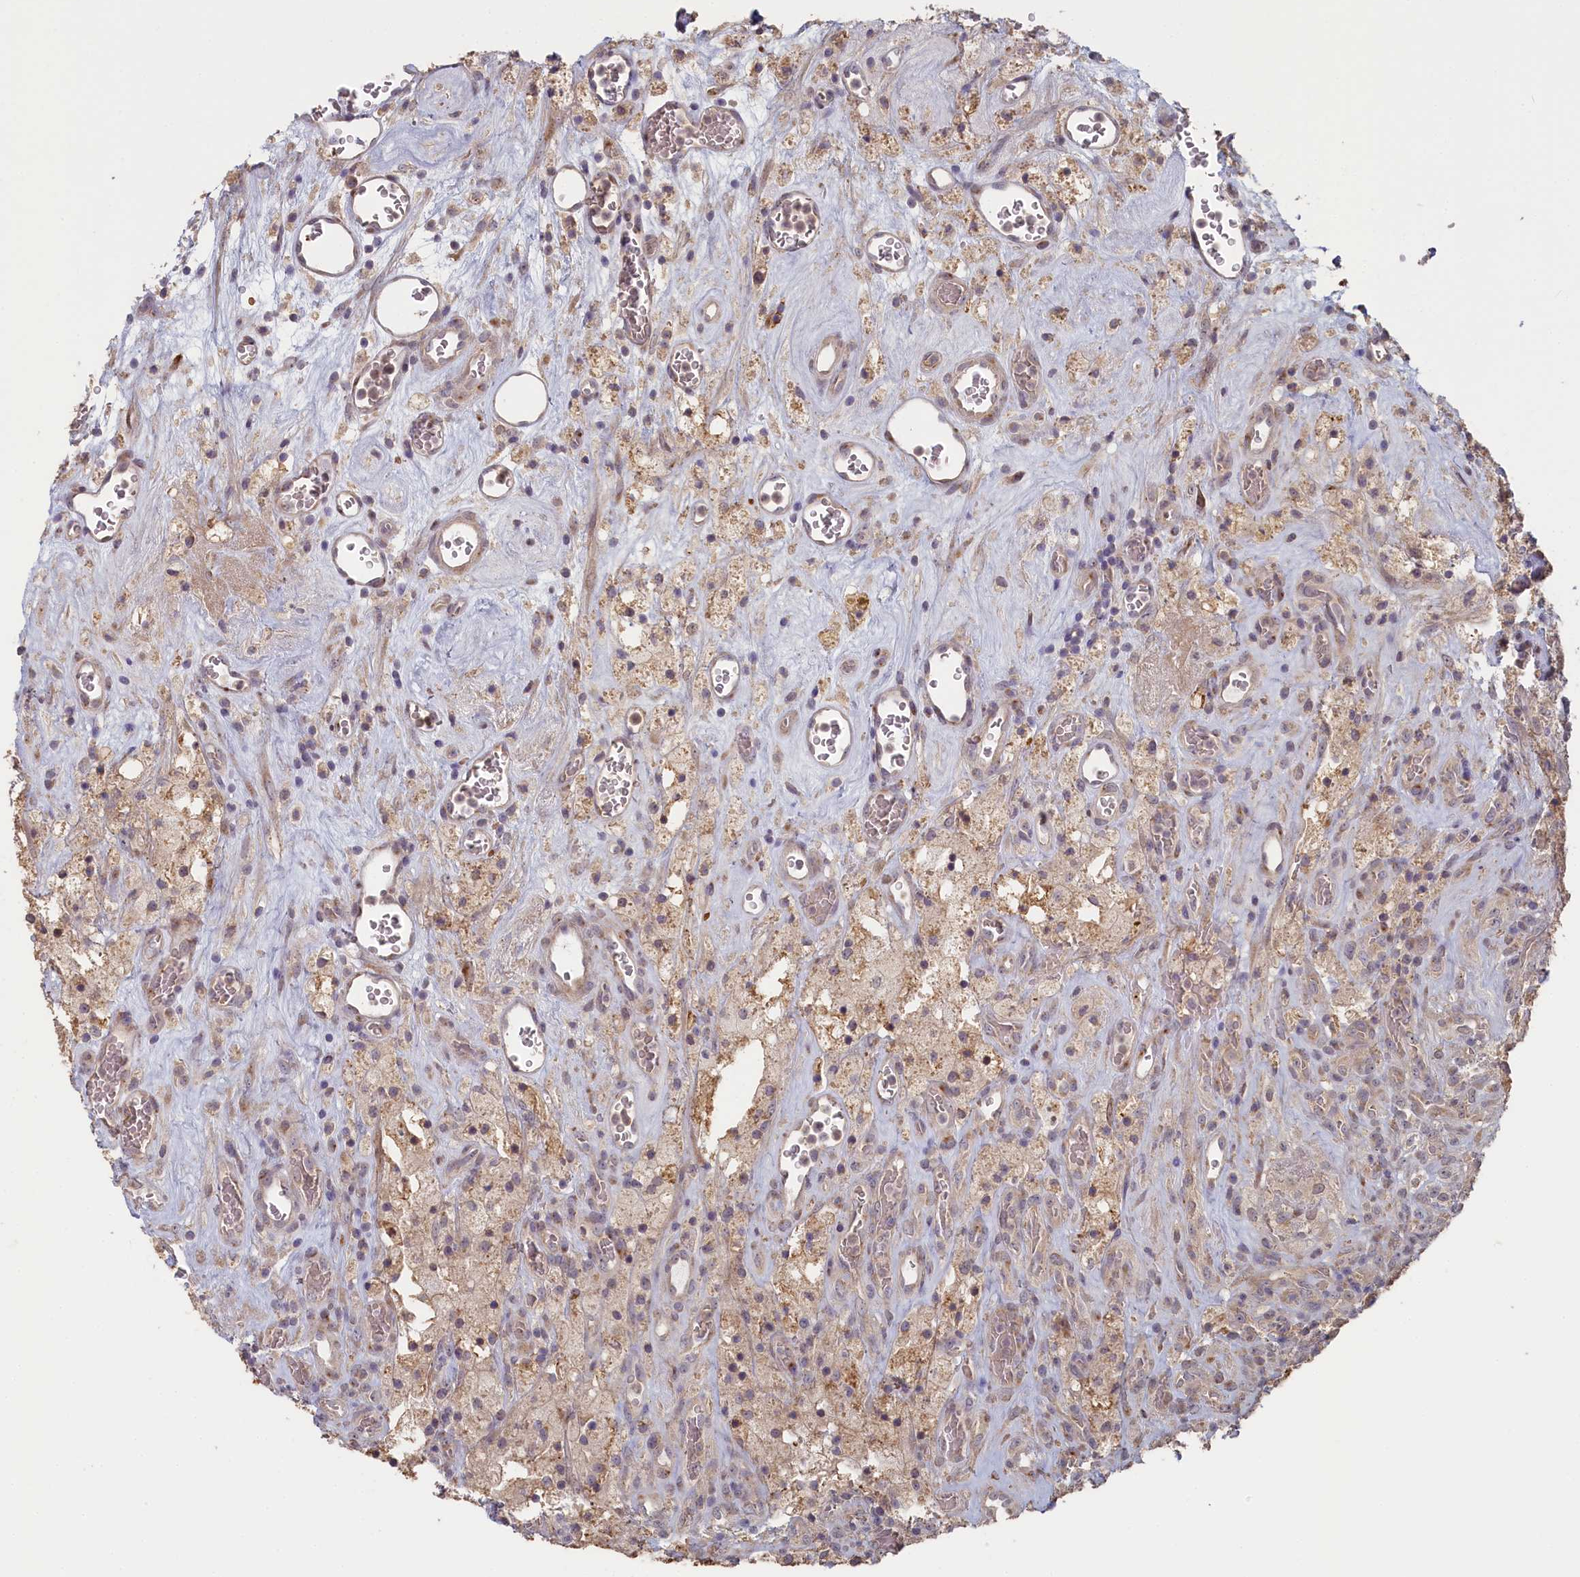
{"staining": {"intensity": "negative", "quantity": "none", "location": "none"}, "tissue": "glioma", "cell_type": "Tumor cells", "image_type": "cancer", "snomed": [{"axis": "morphology", "description": "Glioma, malignant, High grade"}, {"axis": "topography", "description": "Brain"}], "caption": "Immunohistochemistry of malignant glioma (high-grade) reveals no positivity in tumor cells.", "gene": "STX16", "patient": {"sex": "male", "age": 76}}